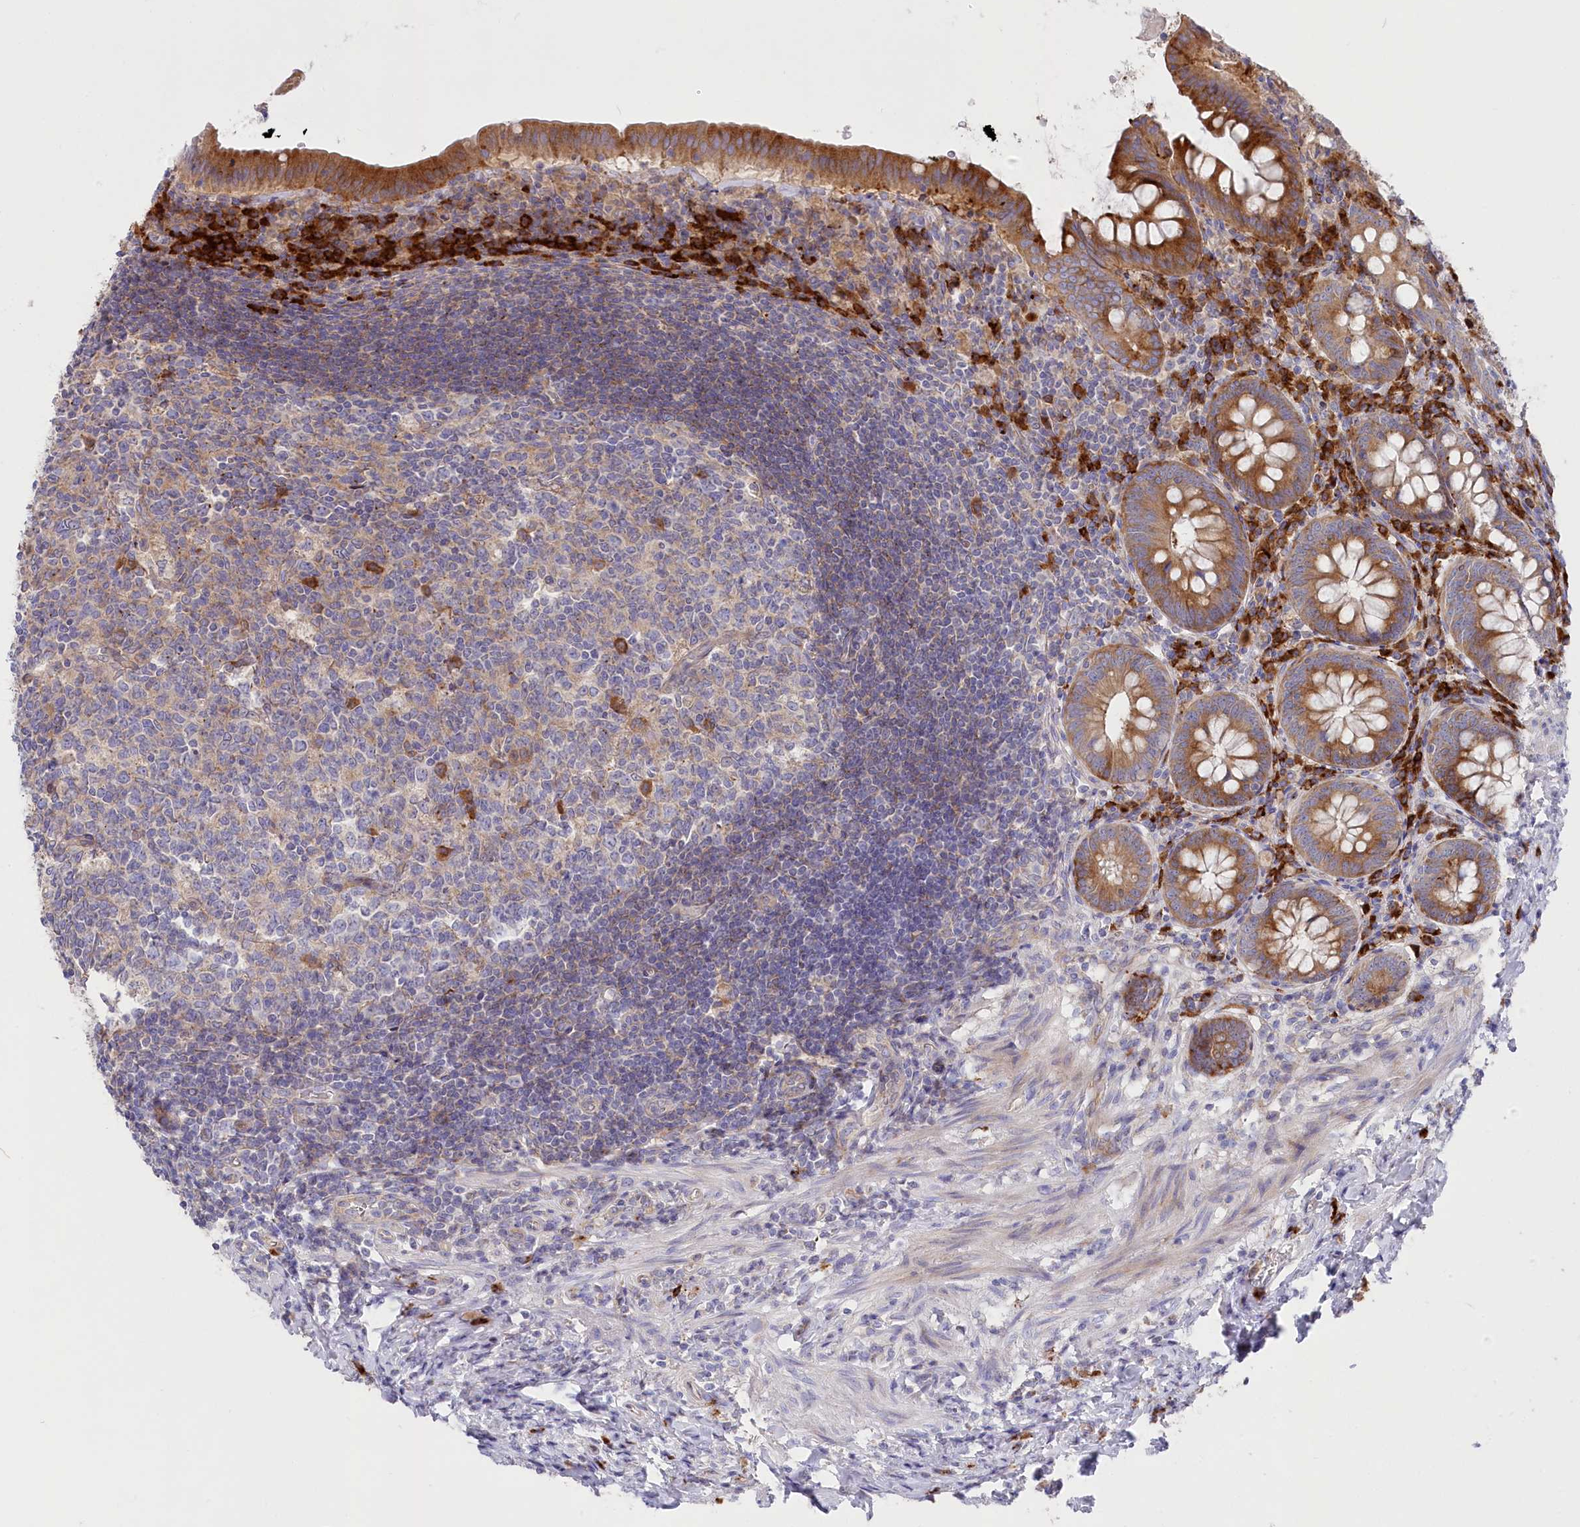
{"staining": {"intensity": "moderate", "quantity": ">75%", "location": "cytoplasmic/membranous"}, "tissue": "appendix", "cell_type": "Glandular cells", "image_type": "normal", "snomed": [{"axis": "morphology", "description": "Normal tissue, NOS"}, {"axis": "topography", "description": "Appendix"}], "caption": "Protein analysis of unremarkable appendix displays moderate cytoplasmic/membranous positivity in approximately >75% of glandular cells.", "gene": "POGLUT1", "patient": {"sex": "female", "age": 54}}